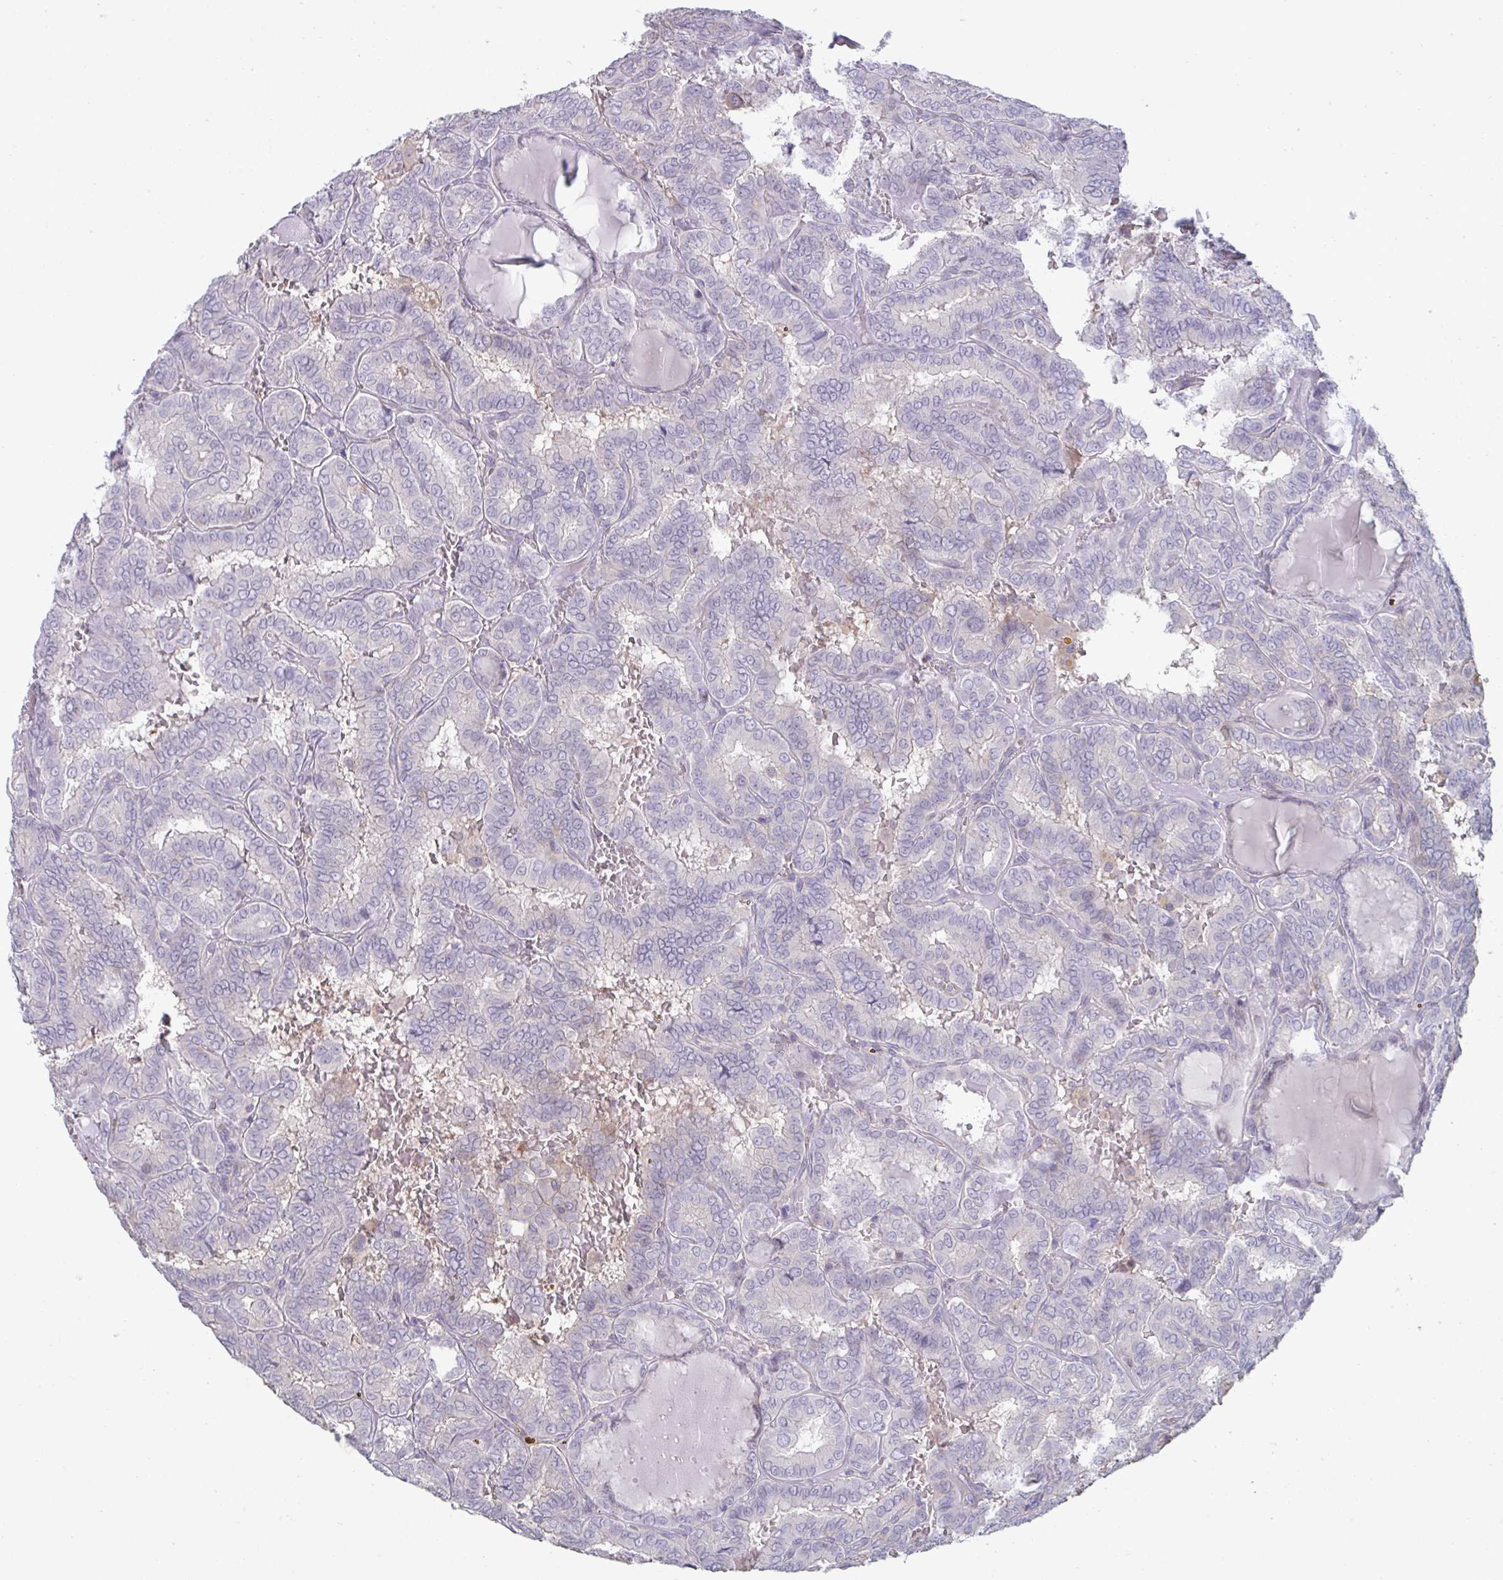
{"staining": {"intensity": "moderate", "quantity": "<25%", "location": "cytoplasmic/membranous"}, "tissue": "thyroid cancer", "cell_type": "Tumor cells", "image_type": "cancer", "snomed": [{"axis": "morphology", "description": "Papillary adenocarcinoma, NOS"}, {"axis": "topography", "description": "Thyroid gland"}], "caption": "Protein expression analysis of human thyroid papillary adenocarcinoma reveals moderate cytoplasmic/membranous positivity in approximately <25% of tumor cells. (Brightfield microscopy of DAB IHC at high magnification).", "gene": "STK26", "patient": {"sex": "female", "age": 46}}